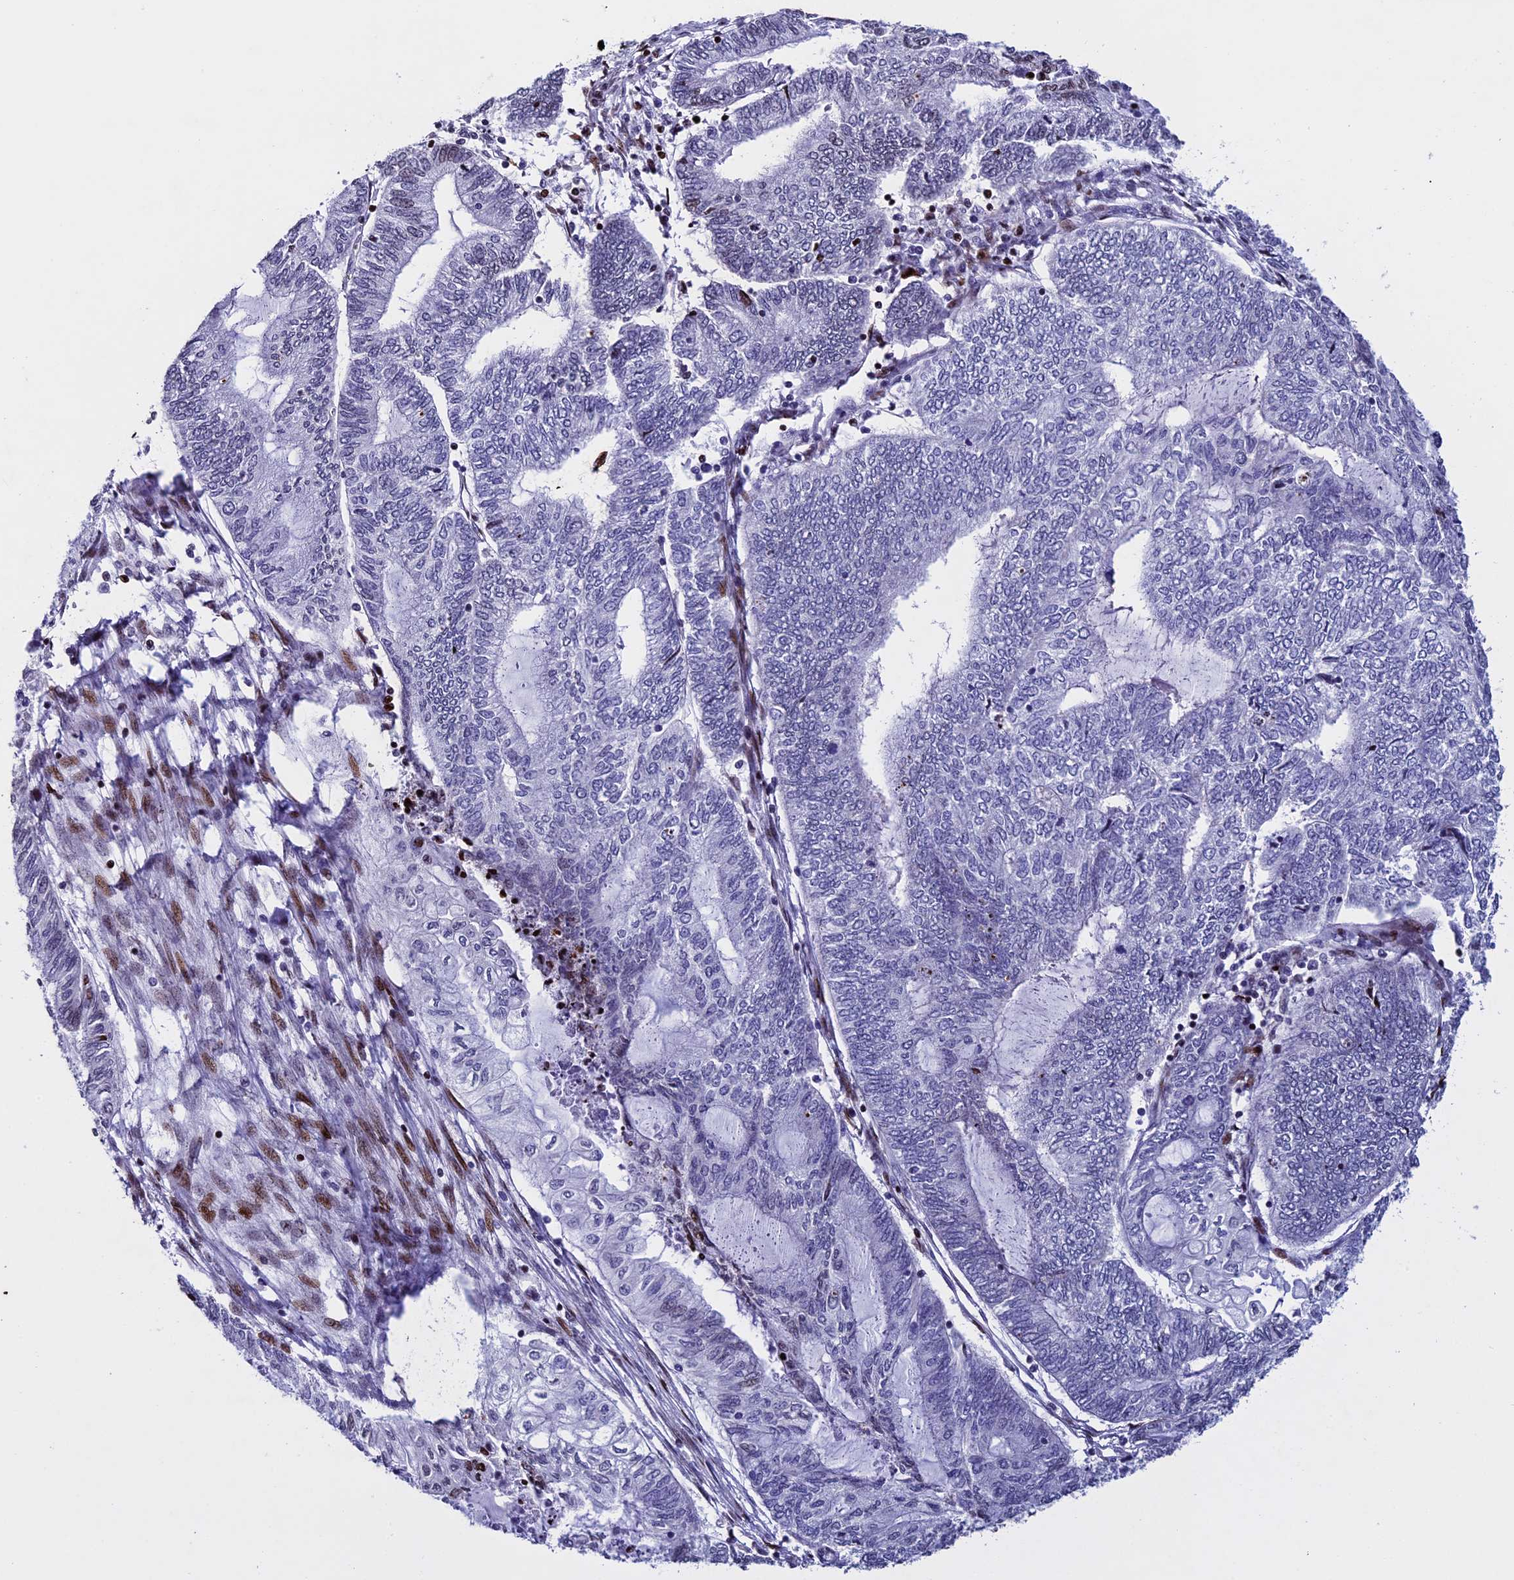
{"staining": {"intensity": "negative", "quantity": "none", "location": "none"}, "tissue": "endometrial cancer", "cell_type": "Tumor cells", "image_type": "cancer", "snomed": [{"axis": "morphology", "description": "Adenocarcinoma, NOS"}, {"axis": "topography", "description": "Uterus"}, {"axis": "topography", "description": "Endometrium"}], "caption": "Tumor cells are negative for protein expression in human endometrial cancer (adenocarcinoma).", "gene": "BTBD3", "patient": {"sex": "female", "age": 70}}